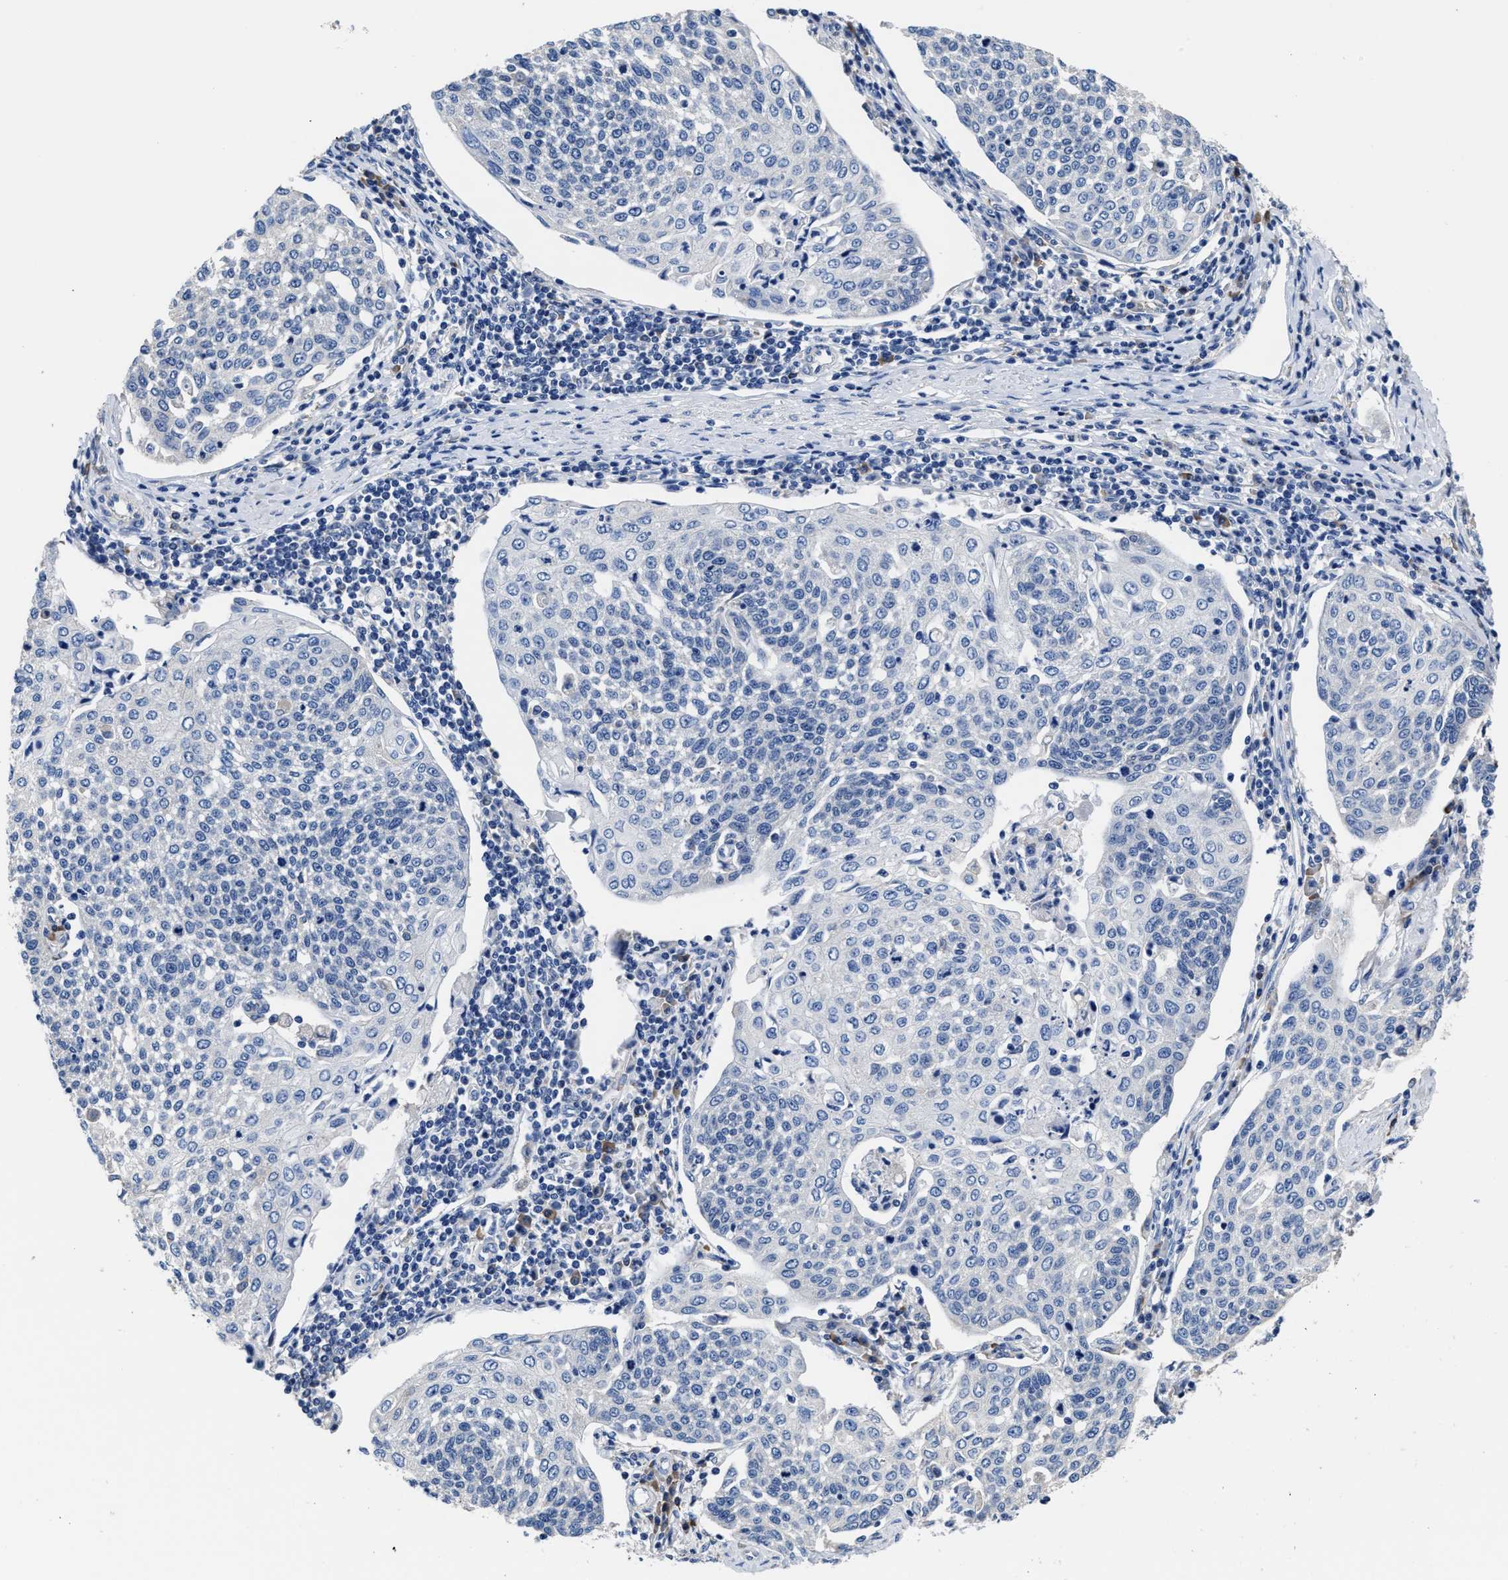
{"staining": {"intensity": "negative", "quantity": "none", "location": "none"}, "tissue": "cervical cancer", "cell_type": "Tumor cells", "image_type": "cancer", "snomed": [{"axis": "morphology", "description": "Squamous cell carcinoma, NOS"}, {"axis": "topography", "description": "Cervix"}], "caption": "Human cervical cancer stained for a protein using immunohistochemistry reveals no positivity in tumor cells.", "gene": "SRPK2", "patient": {"sex": "female", "age": 34}}